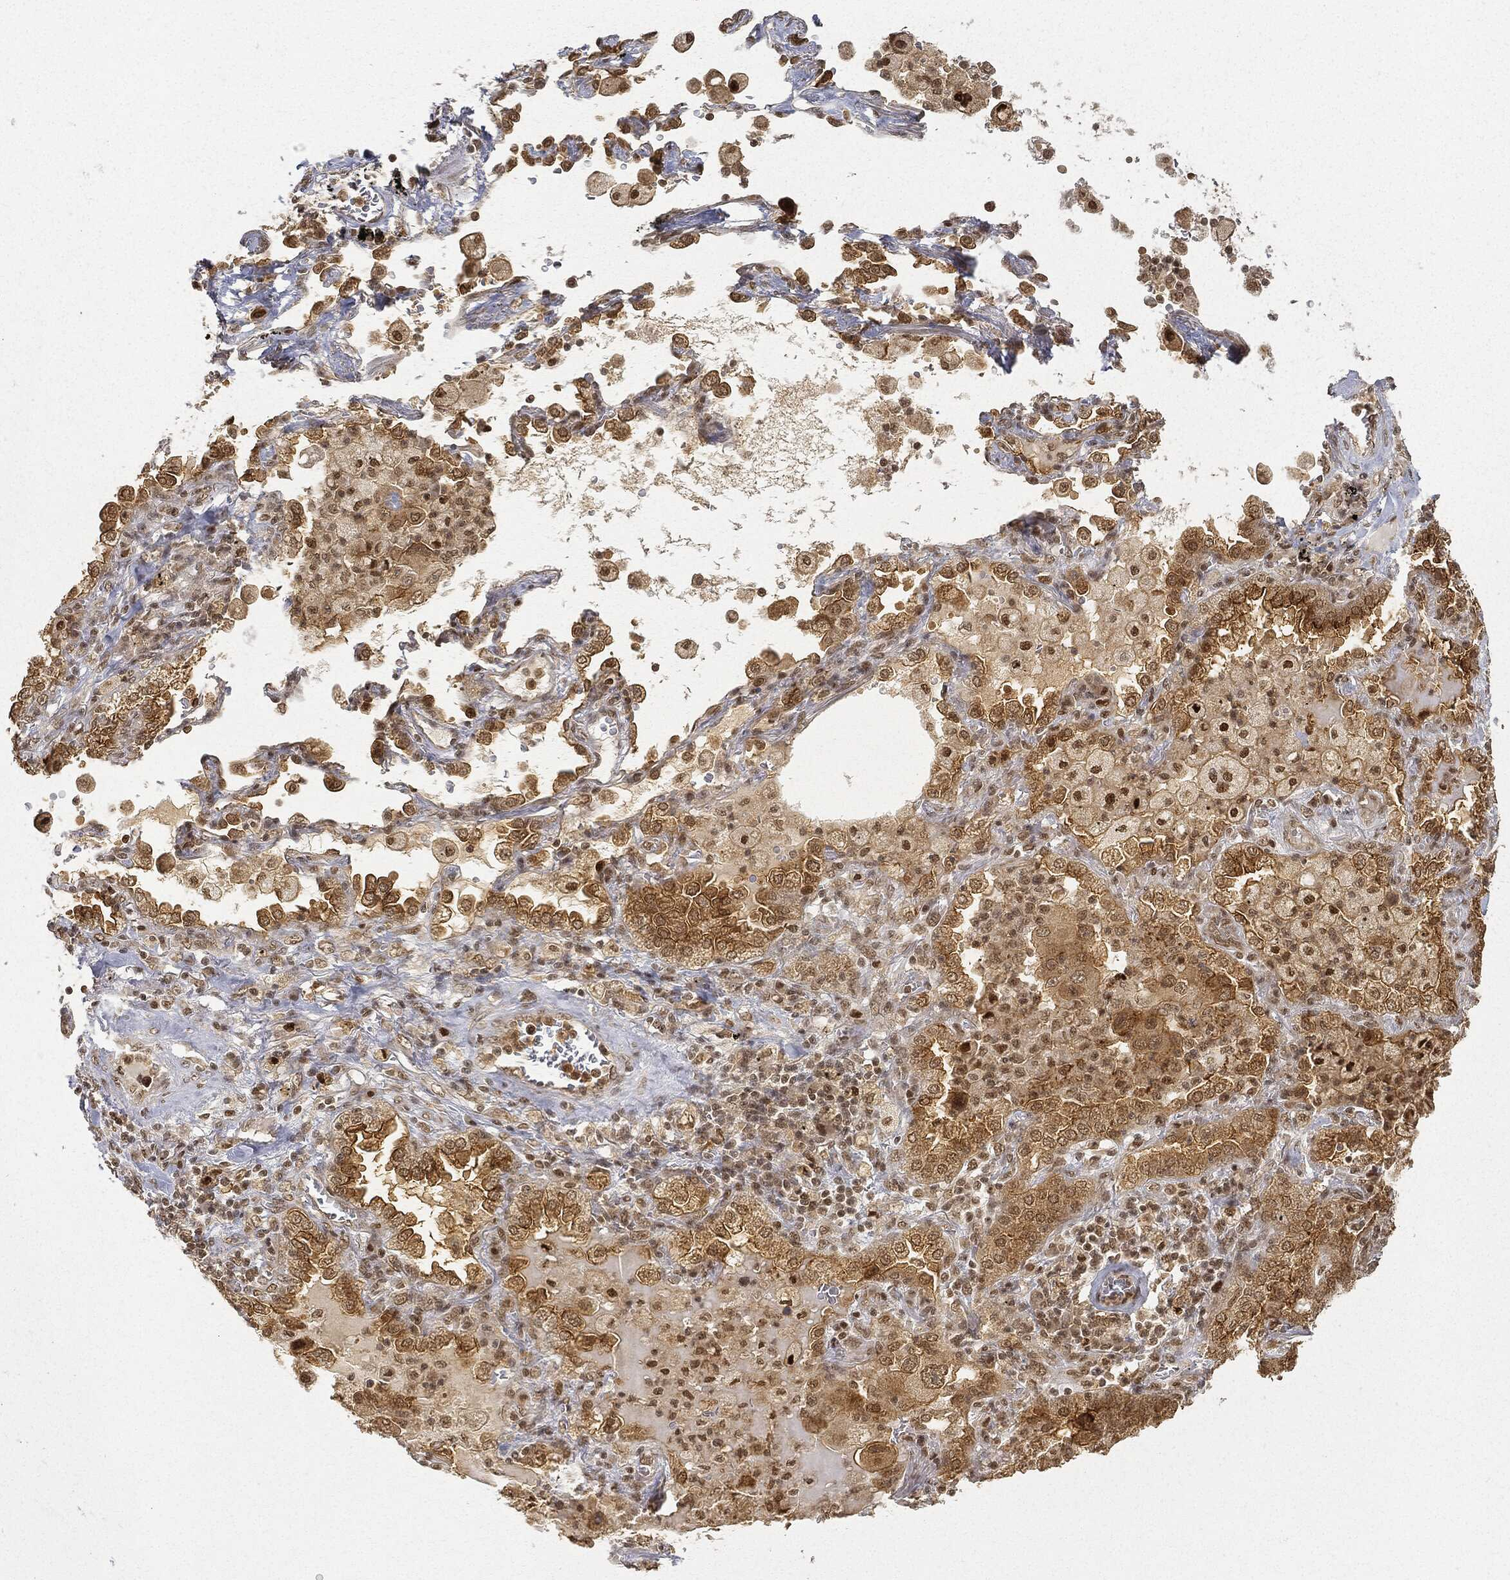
{"staining": {"intensity": "moderate", "quantity": ">75%", "location": "cytoplasmic/membranous,nuclear"}, "tissue": "lung cancer", "cell_type": "Tumor cells", "image_type": "cancer", "snomed": [{"axis": "morphology", "description": "Adenocarcinoma, NOS"}, {"axis": "topography", "description": "Lung"}], "caption": "Immunohistochemical staining of lung adenocarcinoma shows medium levels of moderate cytoplasmic/membranous and nuclear positivity in about >75% of tumor cells.", "gene": "CIB1", "patient": {"sex": "female", "age": 61}}